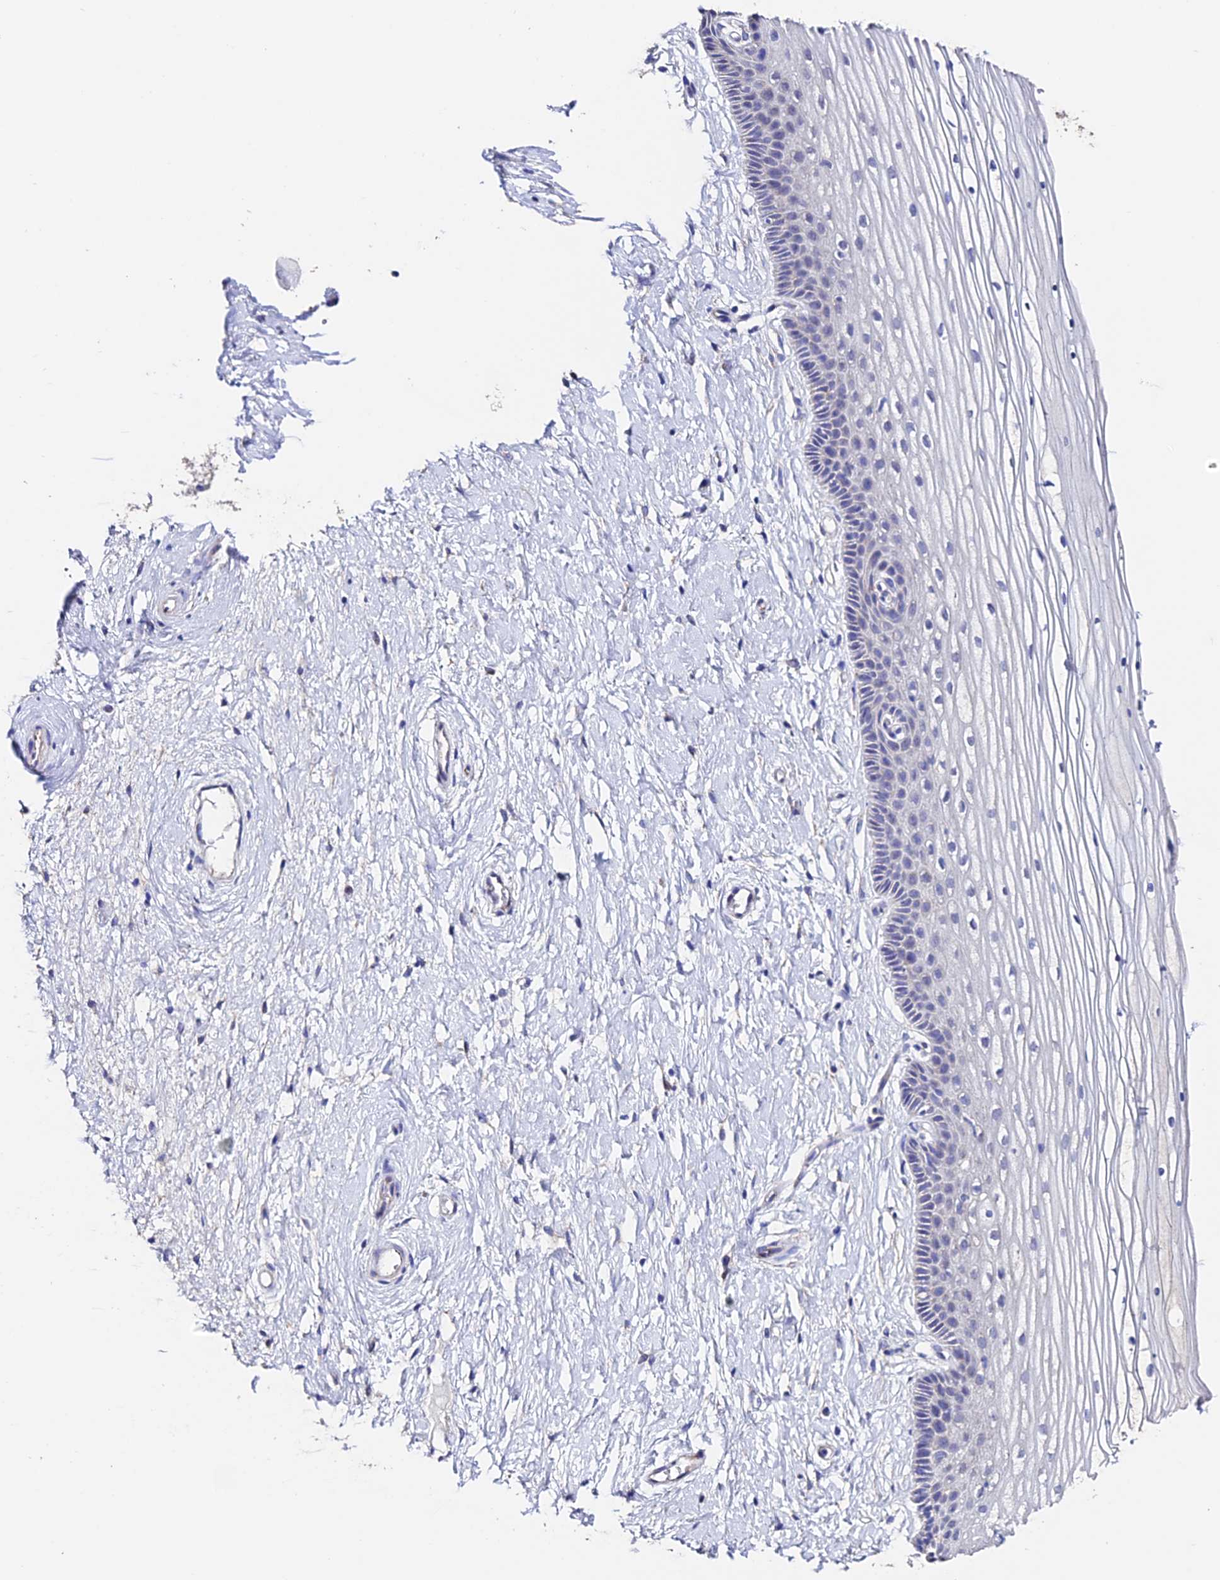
{"staining": {"intensity": "negative", "quantity": "none", "location": "none"}, "tissue": "vagina", "cell_type": "Squamous epithelial cells", "image_type": "normal", "snomed": [{"axis": "morphology", "description": "Normal tissue, NOS"}, {"axis": "topography", "description": "Vagina"}, {"axis": "topography", "description": "Cervix"}], "caption": "IHC of benign vagina reveals no expression in squamous epithelial cells. (Stains: DAB IHC with hematoxylin counter stain, Microscopy: brightfield microscopy at high magnification).", "gene": "ESM1", "patient": {"sex": "female", "age": 40}}